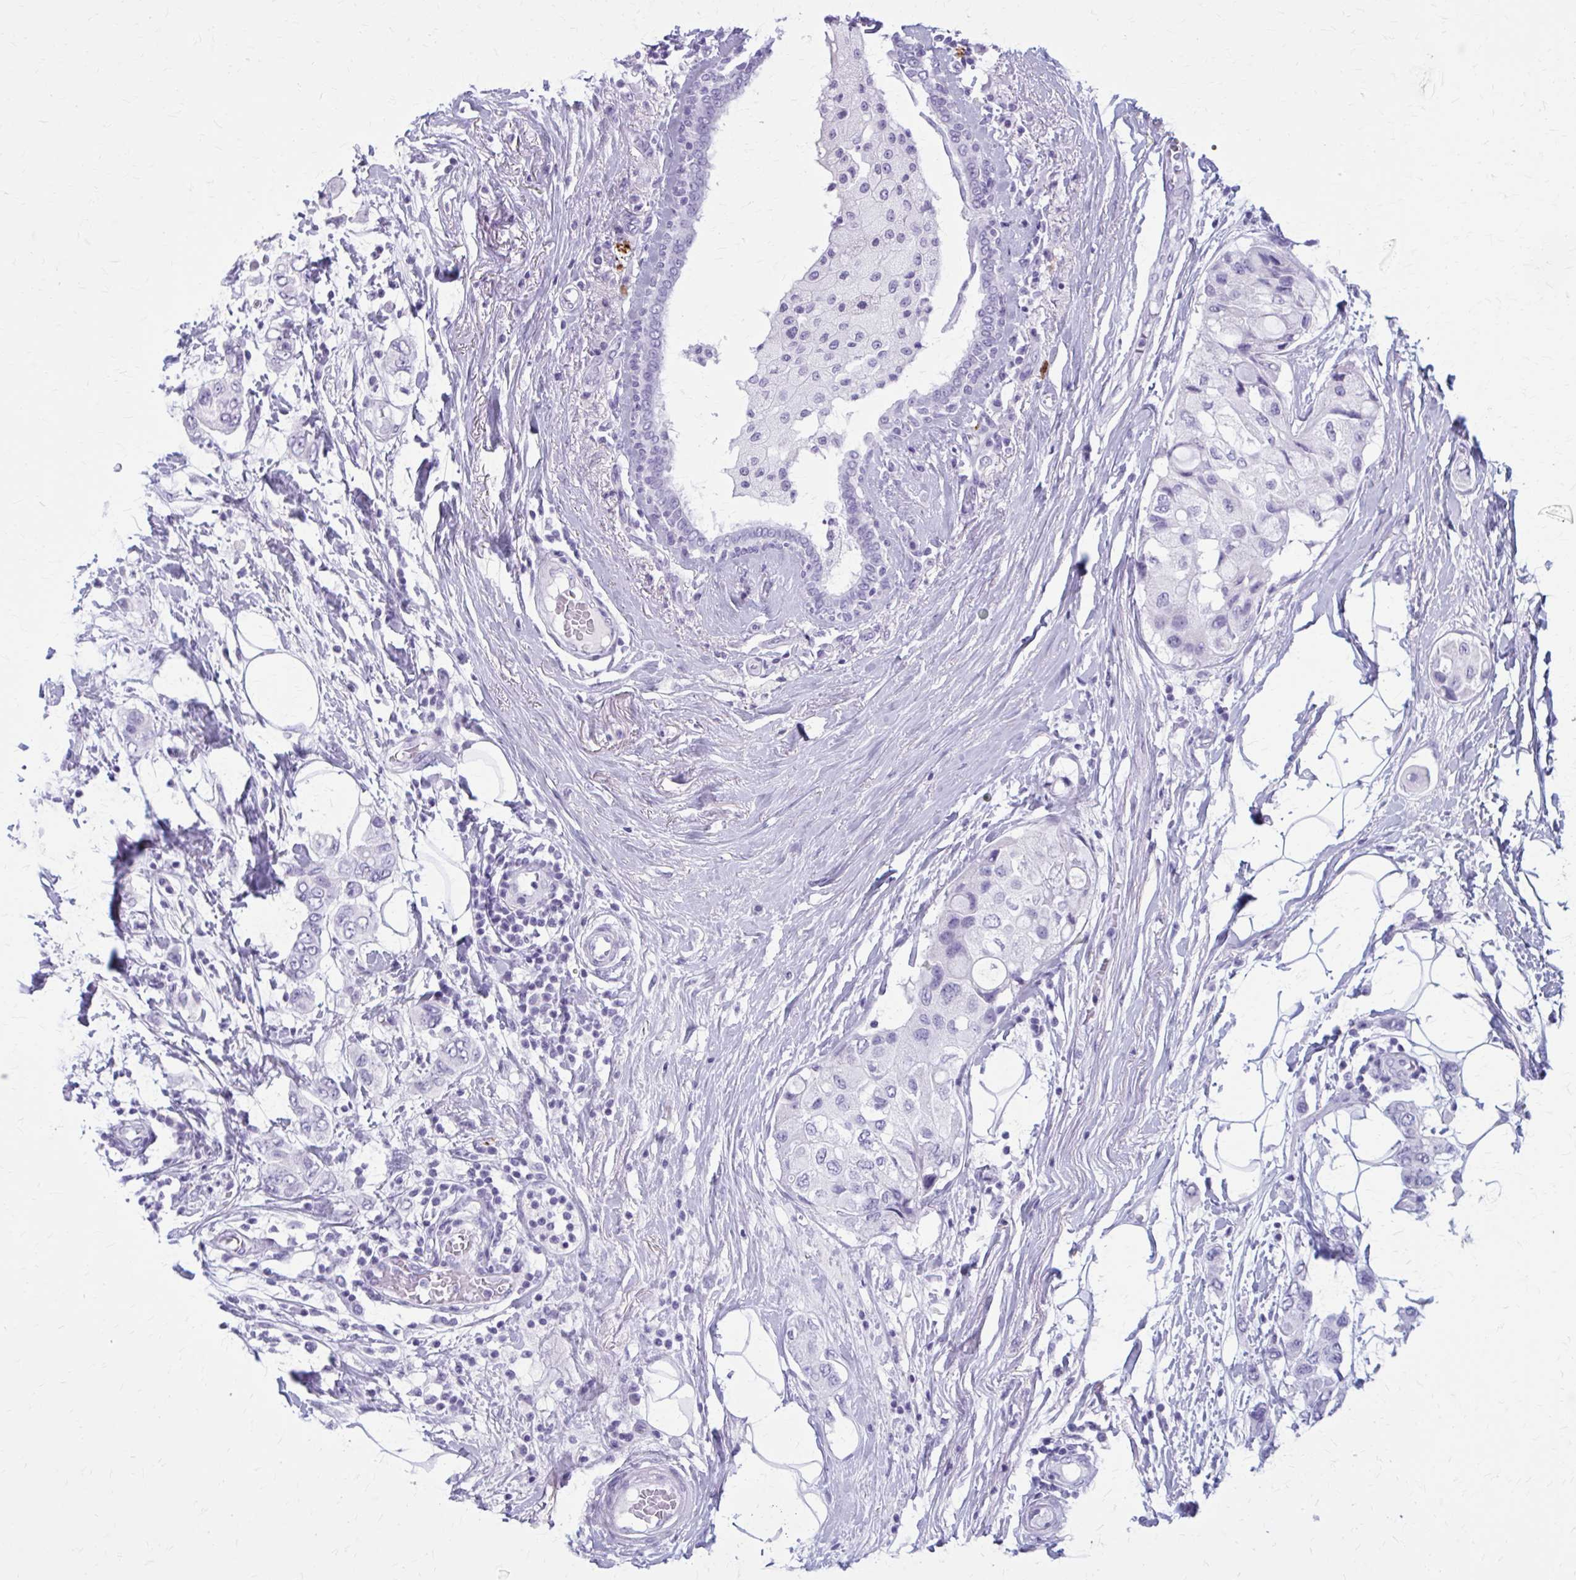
{"staining": {"intensity": "negative", "quantity": "none", "location": "none"}, "tissue": "breast cancer", "cell_type": "Tumor cells", "image_type": "cancer", "snomed": [{"axis": "morphology", "description": "Lobular carcinoma"}, {"axis": "topography", "description": "Breast"}], "caption": "Immunohistochemistry of lobular carcinoma (breast) displays no positivity in tumor cells.", "gene": "ZDHHC7", "patient": {"sex": "female", "age": 51}}